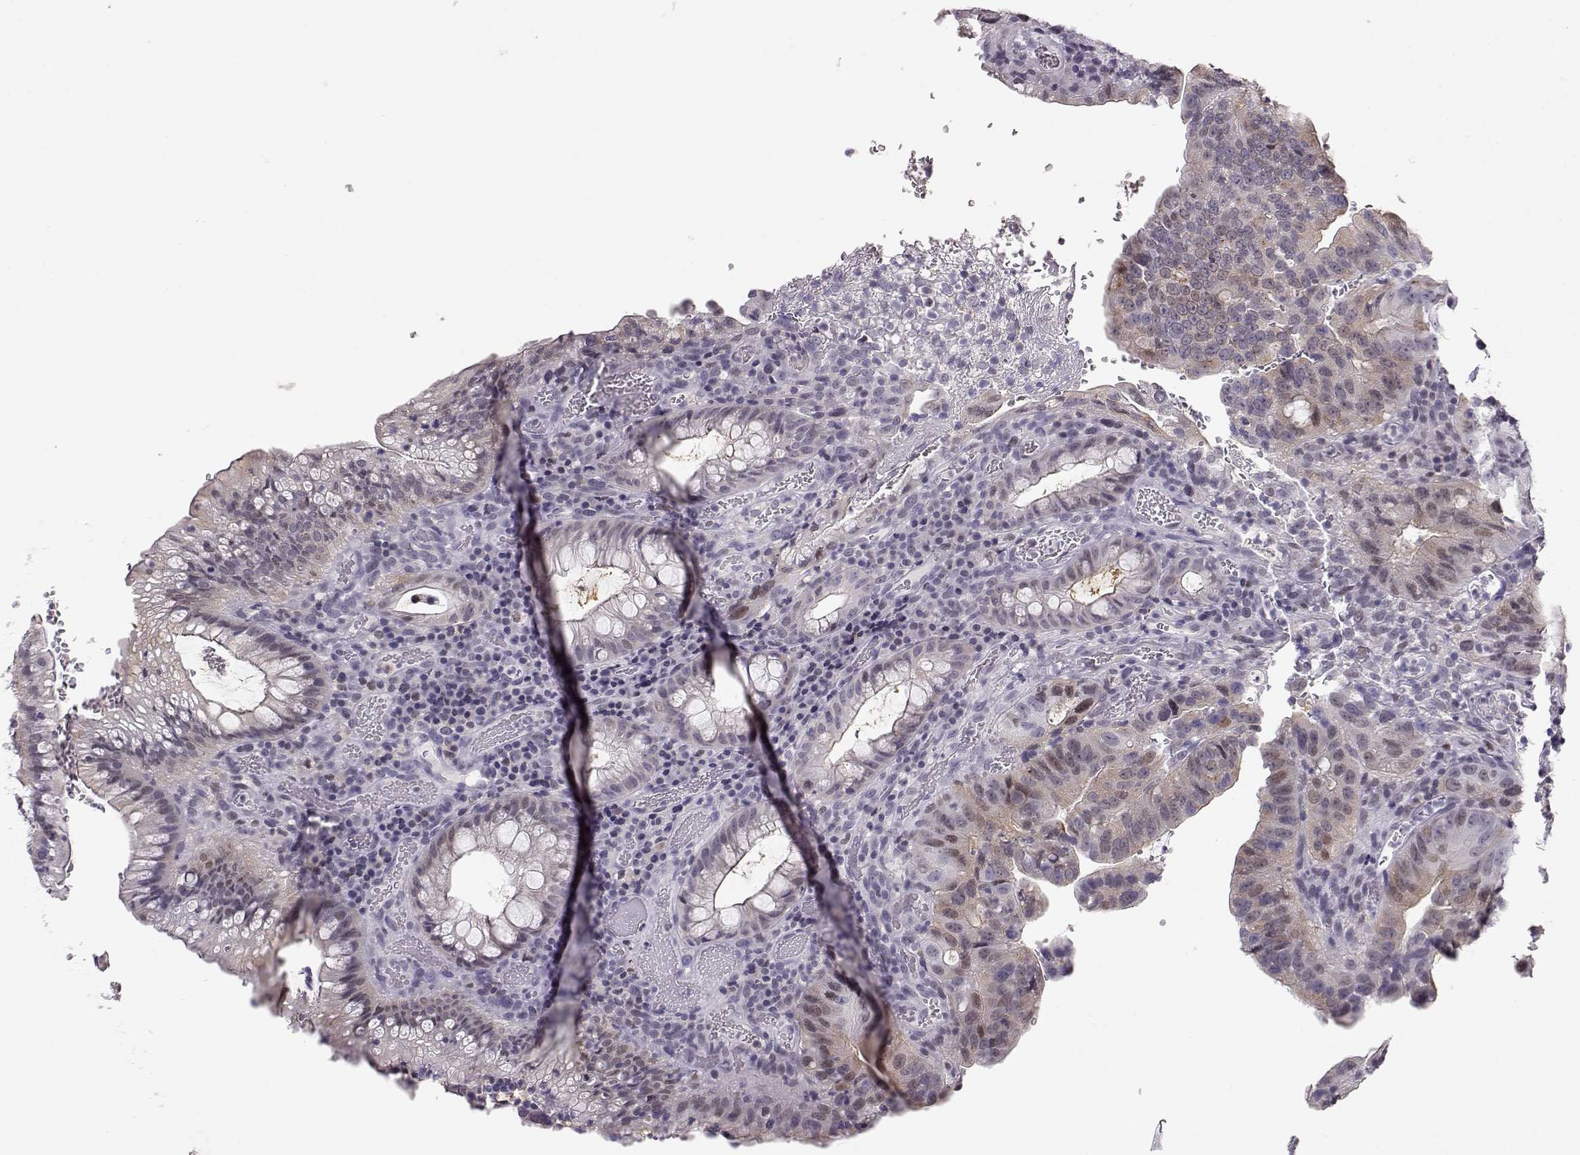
{"staining": {"intensity": "weak", "quantity": "<25%", "location": "nuclear"}, "tissue": "colorectal cancer", "cell_type": "Tumor cells", "image_type": "cancer", "snomed": [{"axis": "morphology", "description": "Adenocarcinoma, NOS"}, {"axis": "topography", "description": "Colon"}], "caption": "Colorectal cancer was stained to show a protein in brown. There is no significant staining in tumor cells. Nuclei are stained in blue.", "gene": "TEPP", "patient": {"sex": "male", "age": 67}}